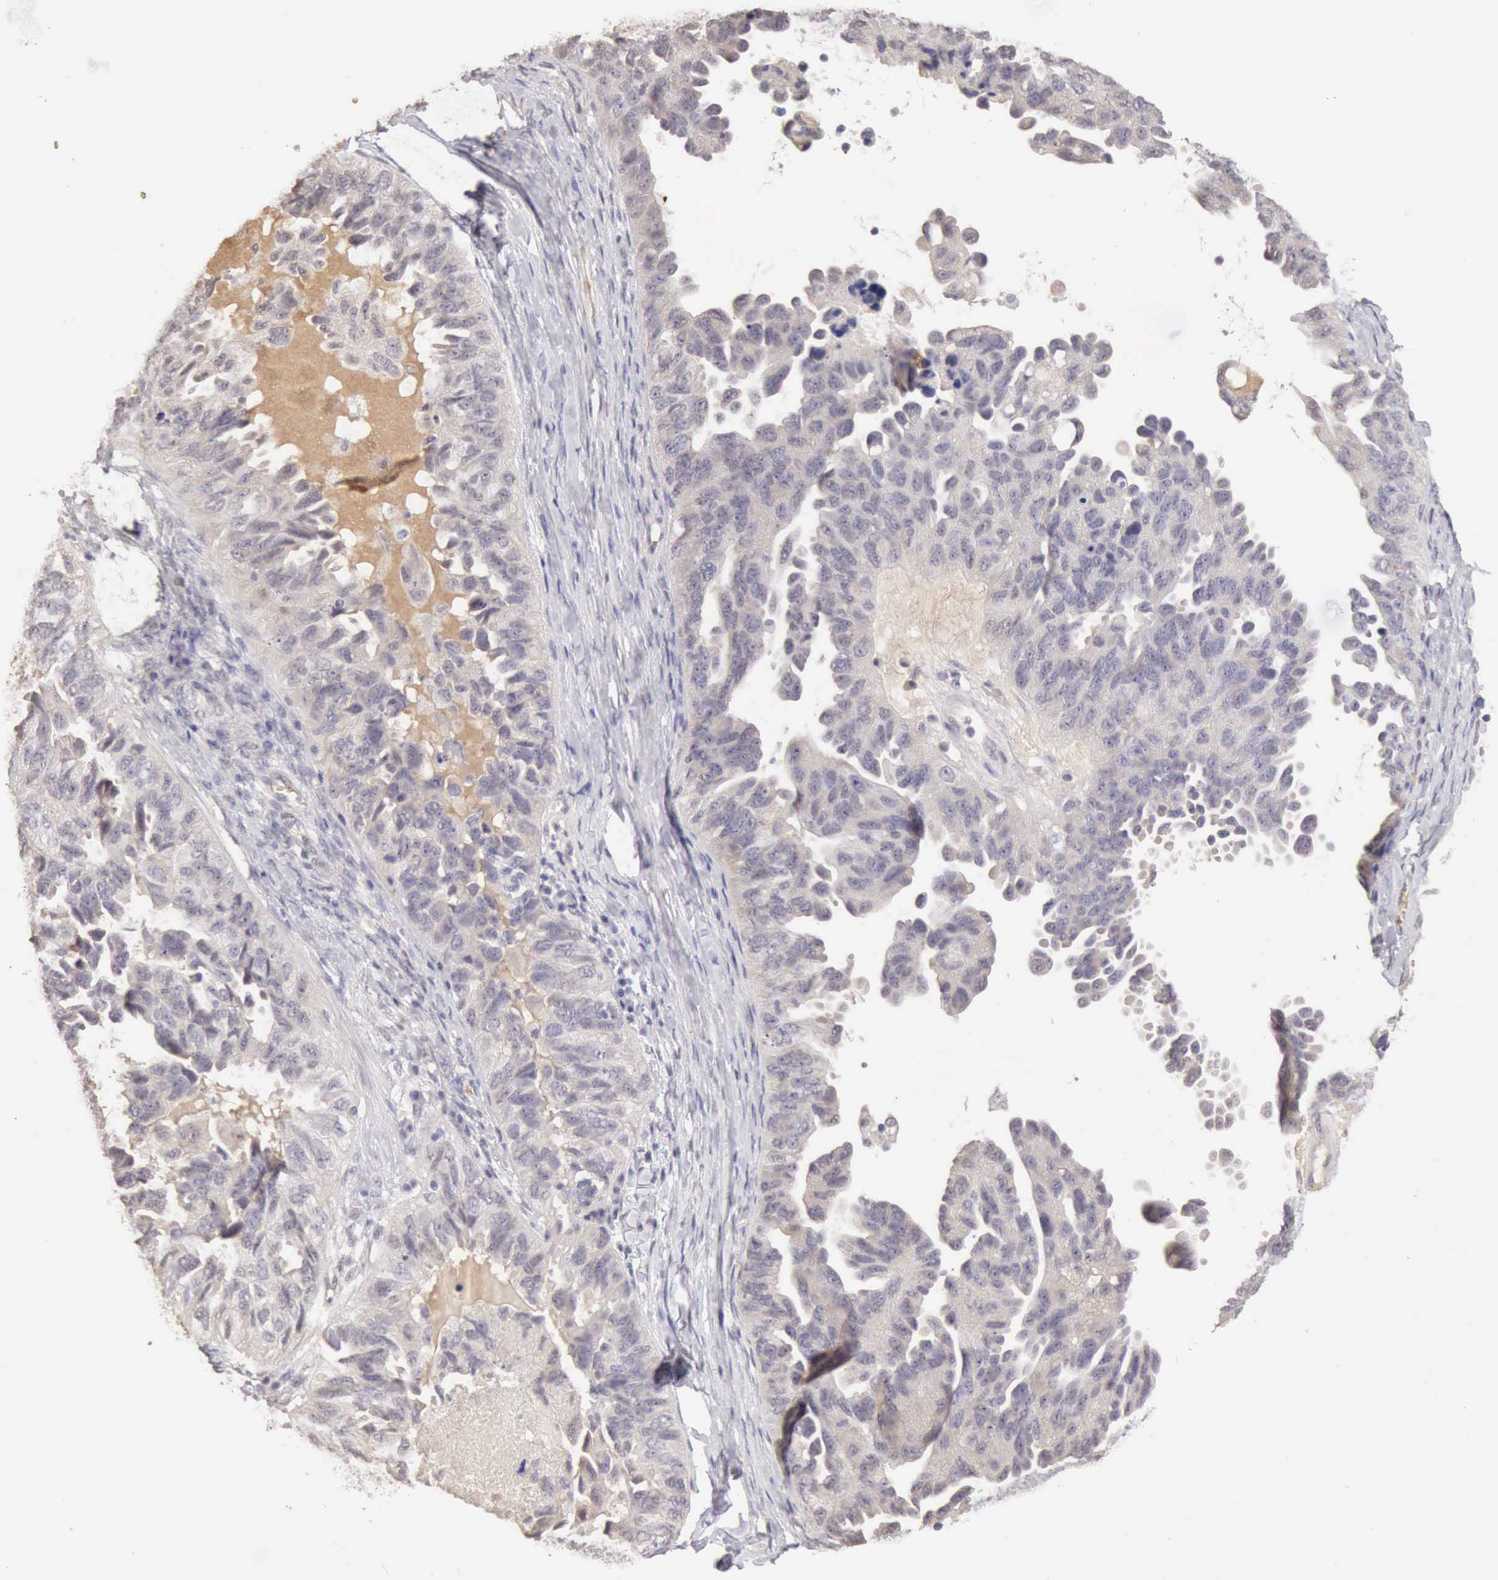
{"staining": {"intensity": "negative", "quantity": "none", "location": "none"}, "tissue": "ovarian cancer", "cell_type": "Tumor cells", "image_type": "cancer", "snomed": [{"axis": "morphology", "description": "Cystadenocarcinoma, serous, NOS"}, {"axis": "topography", "description": "Ovary"}], "caption": "DAB immunohistochemical staining of serous cystadenocarcinoma (ovarian) shows no significant positivity in tumor cells. The staining is performed using DAB brown chromogen with nuclei counter-stained in using hematoxylin.", "gene": "CFI", "patient": {"sex": "female", "age": 82}}